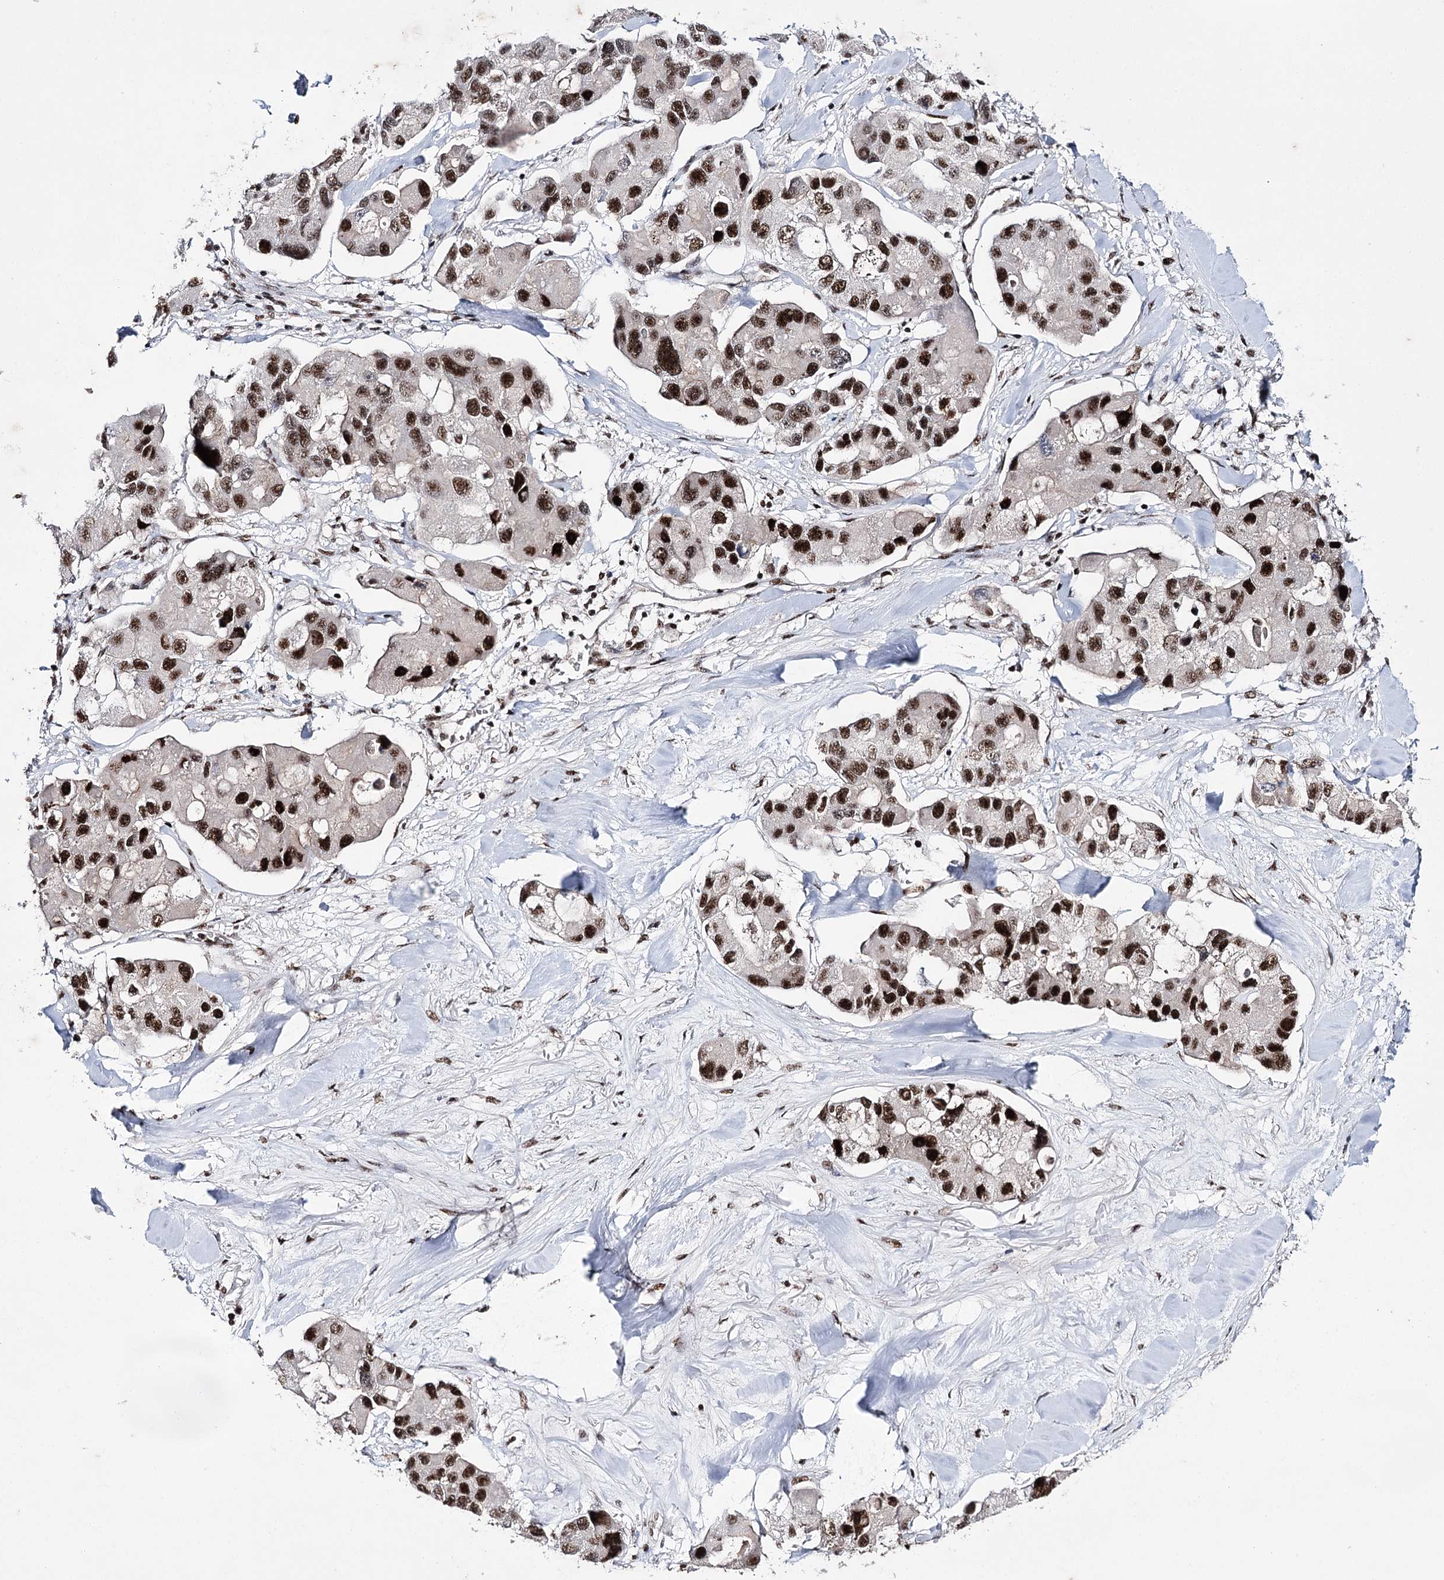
{"staining": {"intensity": "strong", "quantity": ">75%", "location": "nuclear"}, "tissue": "lung cancer", "cell_type": "Tumor cells", "image_type": "cancer", "snomed": [{"axis": "morphology", "description": "Adenocarcinoma, NOS"}, {"axis": "topography", "description": "Lung"}], "caption": "Tumor cells display high levels of strong nuclear staining in about >75% of cells in human lung cancer.", "gene": "PRPF40A", "patient": {"sex": "female", "age": 54}}